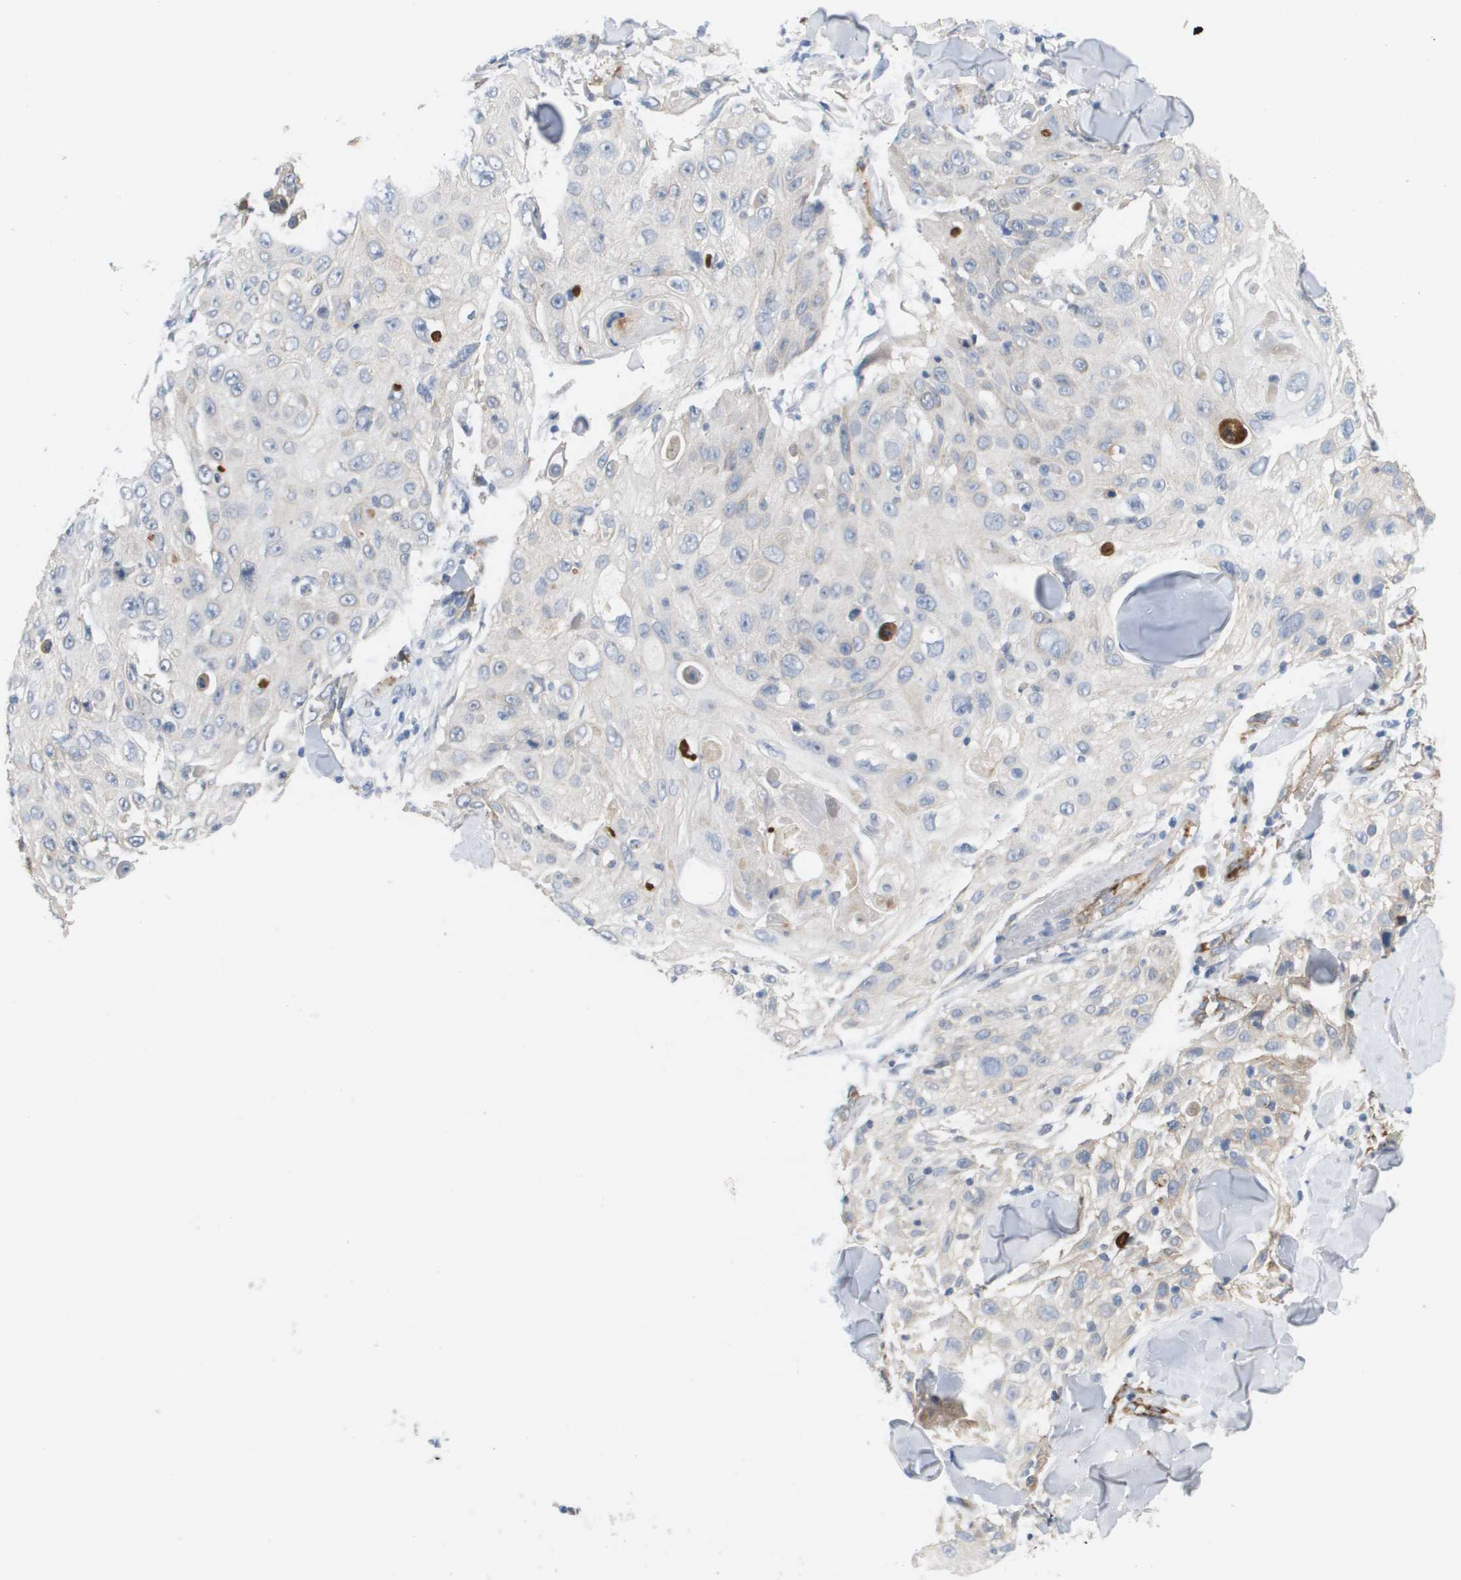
{"staining": {"intensity": "weak", "quantity": "25%-75%", "location": "cytoplasmic/membranous"}, "tissue": "skin cancer", "cell_type": "Tumor cells", "image_type": "cancer", "snomed": [{"axis": "morphology", "description": "Squamous cell carcinoma, NOS"}, {"axis": "topography", "description": "Skin"}], "caption": "Immunohistochemical staining of skin cancer (squamous cell carcinoma) exhibits low levels of weak cytoplasmic/membranous protein staining in approximately 25%-75% of tumor cells.", "gene": "ANGPT2", "patient": {"sex": "male", "age": 86}}